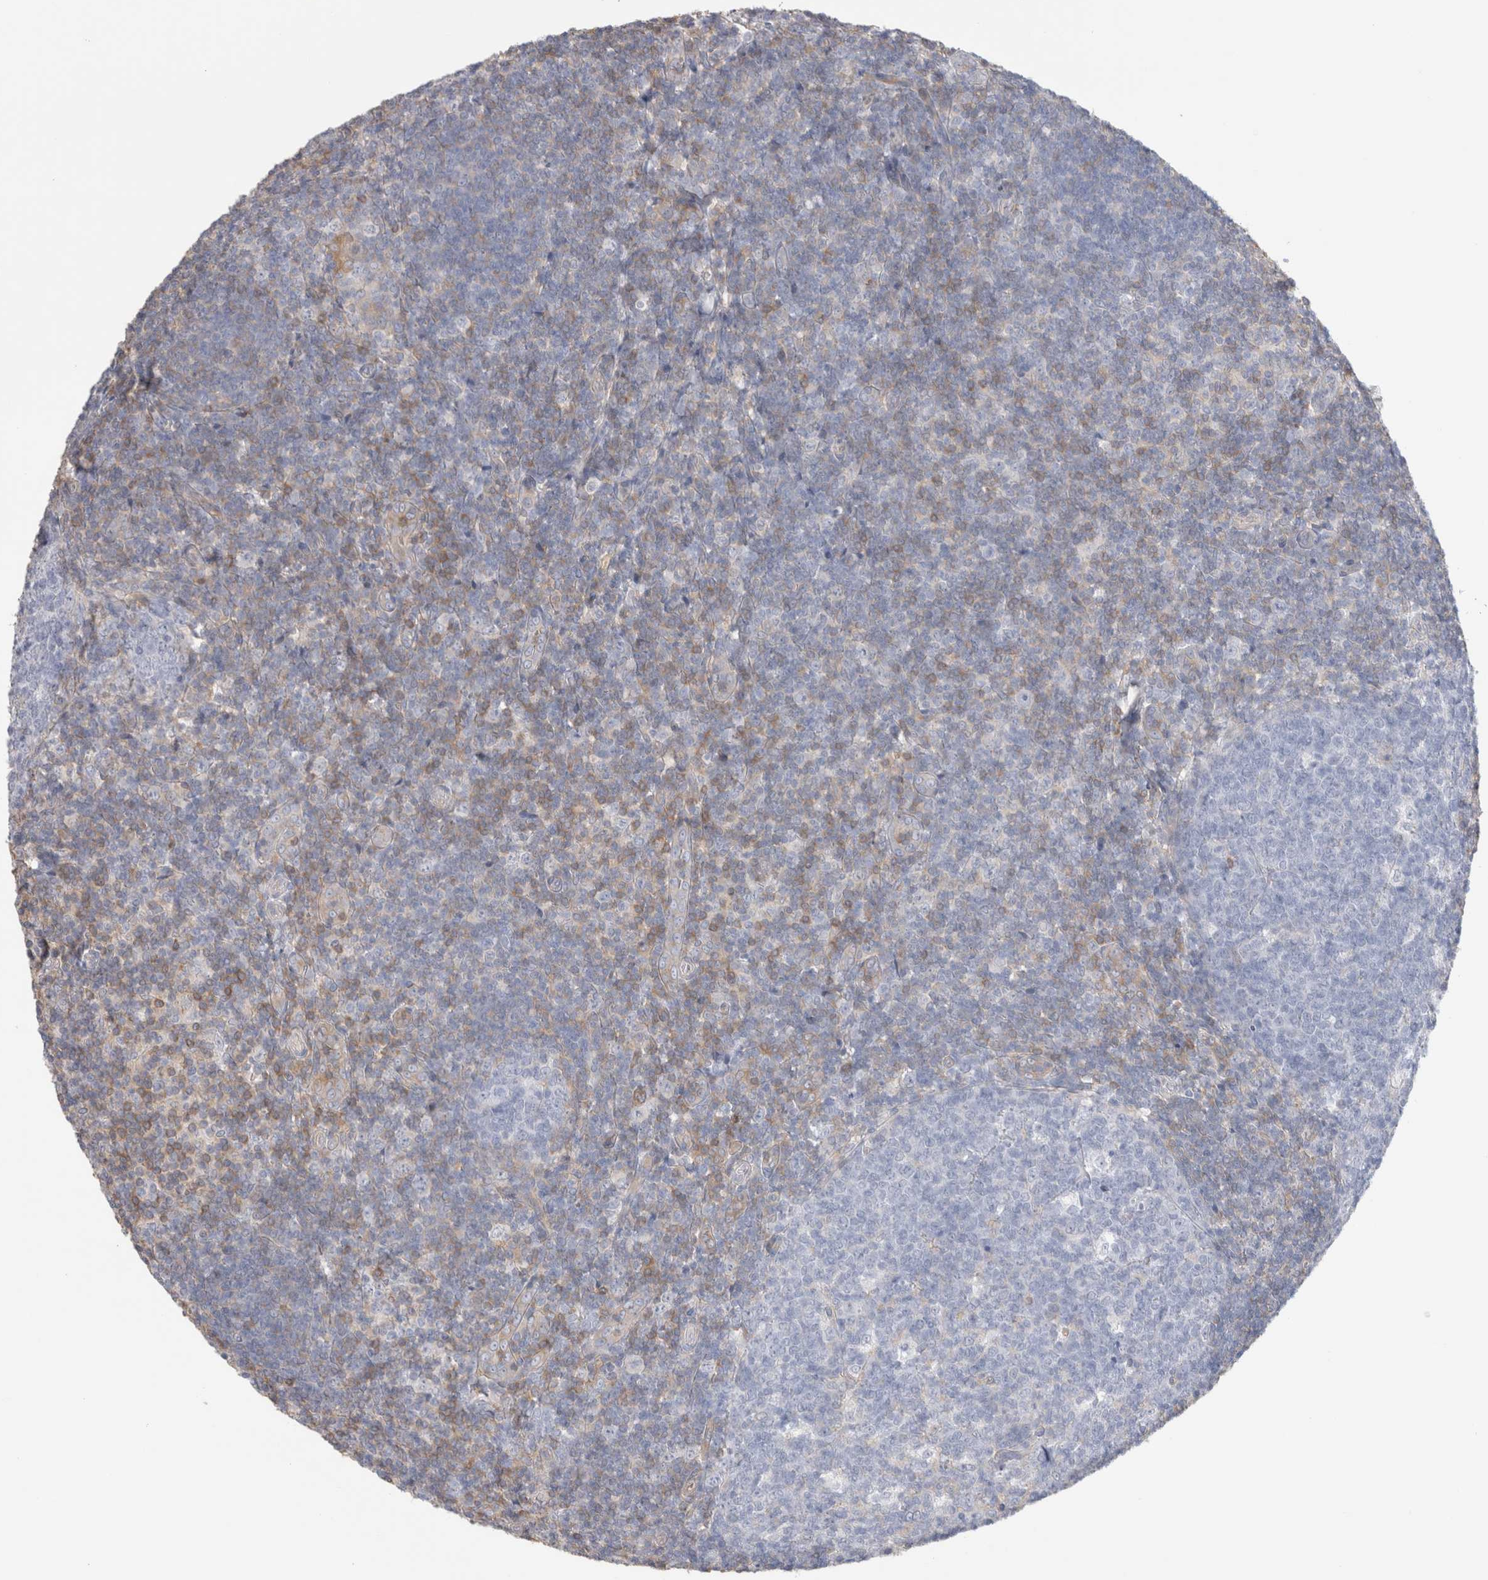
{"staining": {"intensity": "negative", "quantity": "none", "location": "none"}, "tissue": "tonsil", "cell_type": "Germinal center cells", "image_type": "normal", "snomed": [{"axis": "morphology", "description": "Normal tissue, NOS"}, {"axis": "topography", "description": "Tonsil"}], "caption": "A high-resolution histopathology image shows immunohistochemistry (IHC) staining of unremarkable tonsil, which exhibits no significant positivity in germinal center cells. (Brightfield microscopy of DAB immunohistochemistry (IHC) at high magnification).", "gene": "CAPN2", "patient": {"sex": "male", "age": 37}}